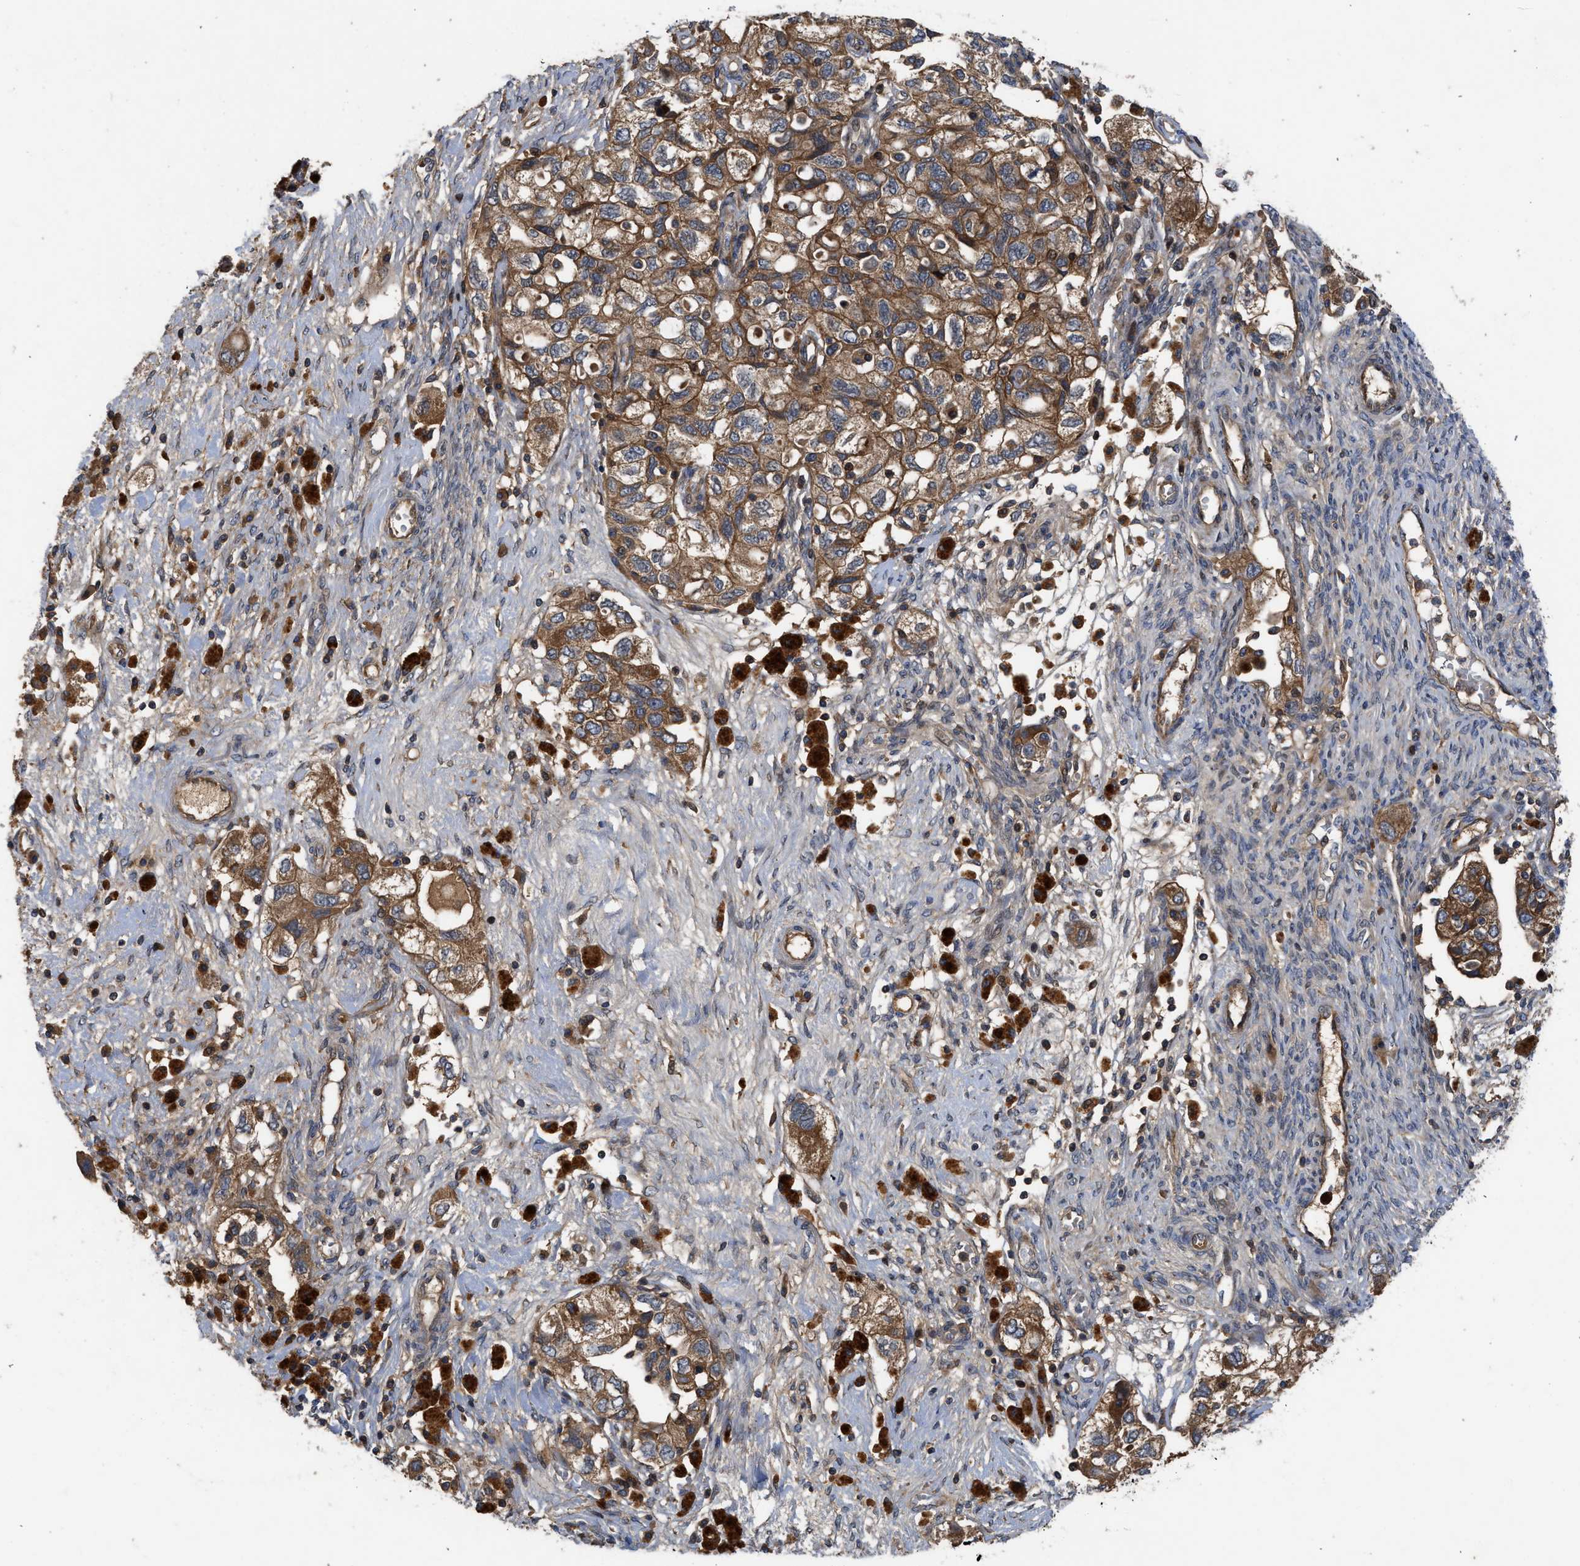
{"staining": {"intensity": "moderate", "quantity": ">75%", "location": "cytoplasmic/membranous"}, "tissue": "ovarian cancer", "cell_type": "Tumor cells", "image_type": "cancer", "snomed": [{"axis": "morphology", "description": "Carcinoma, NOS"}, {"axis": "morphology", "description": "Cystadenocarcinoma, serous, NOS"}, {"axis": "topography", "description": "Ovary"}], "caption": "Protein analysis of ovarian cancer tissue exhibits moderate cytoplasmic/membranous staining in approximately >75% of tumor cells.", "gene": "CNNM3", "patient": {"sex": "female", "age": 69}}